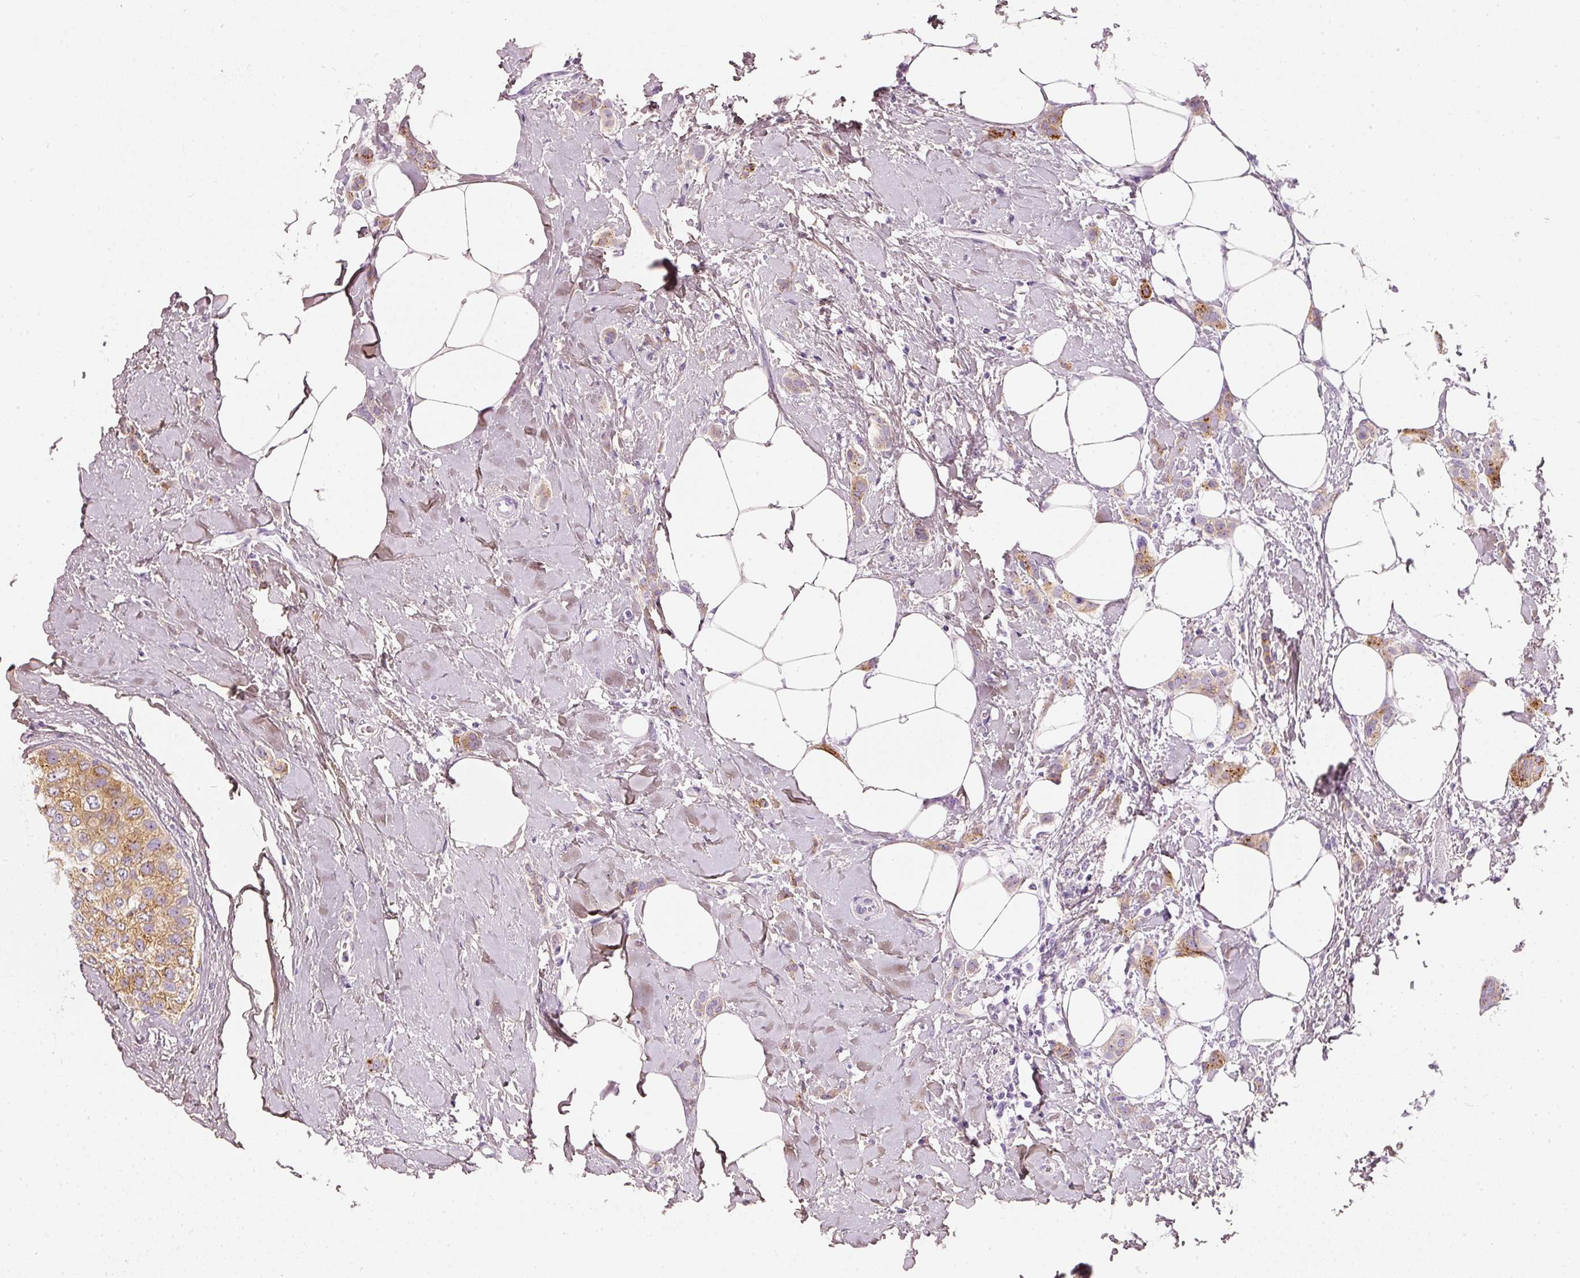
{"staining": {"intensity": "moderate", "quantity": "<25%", "location": "cytoplasmic/membranous"}, "tissue": "breast cancer", "cell_type": "Tumor cells", "image_type": "cancer", "snomed": [{"axis": "morphology", "description": "Duct carcinoma"}, {"axis": "topography", "description": "Breast"}], "caption": "Human breast invasive ductal carcinoma stained for a protein (brown) shows moderate cytoplasmic/membranous positive positivity in about <25% of tumor cells.", "gene": "PDXDC1", "patient": {"sex": "female", "age": 72}}